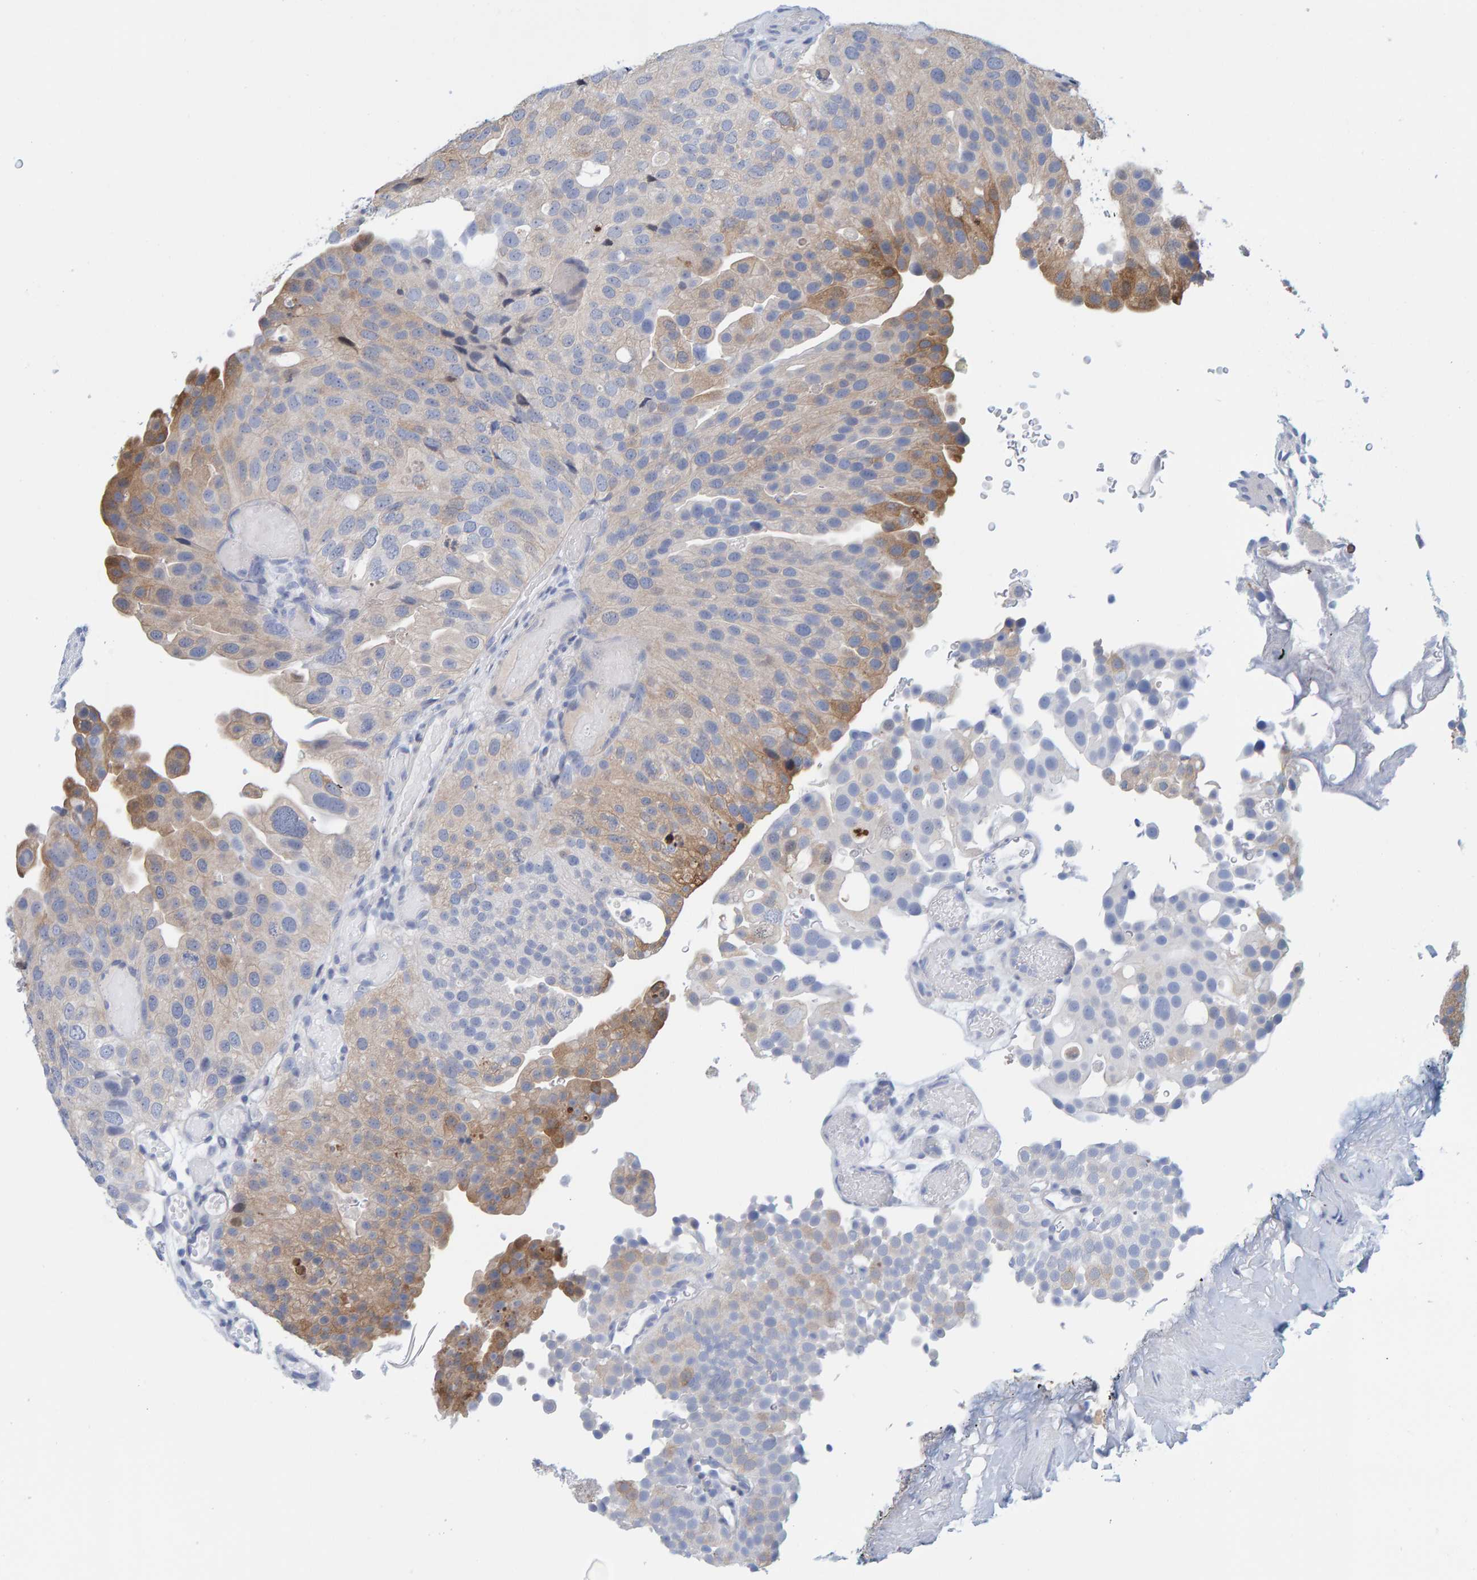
{"staining": {"intensity": "moderate", "quantity": "25%-75%", "location": "cytoplasmic/membranous"}, "tissue": "urothelial cancer", "cell_type": "Tumor cells", "image_type": "cancer", "snomed": [{"axis": "morphology", "description": "Urothelial carcinoma, Low grade"}, {"axis": "topography", "description": "Urinary bladder"}], "caption": "A medium amount of moderate cytoplasmic/membranous expression is seen in about 25%-75% of tumor cells in urothelial carcinoma (low-grade) tissue.", "gene": "KLHL11", "patient": {"sex": "male", "age": 78}}